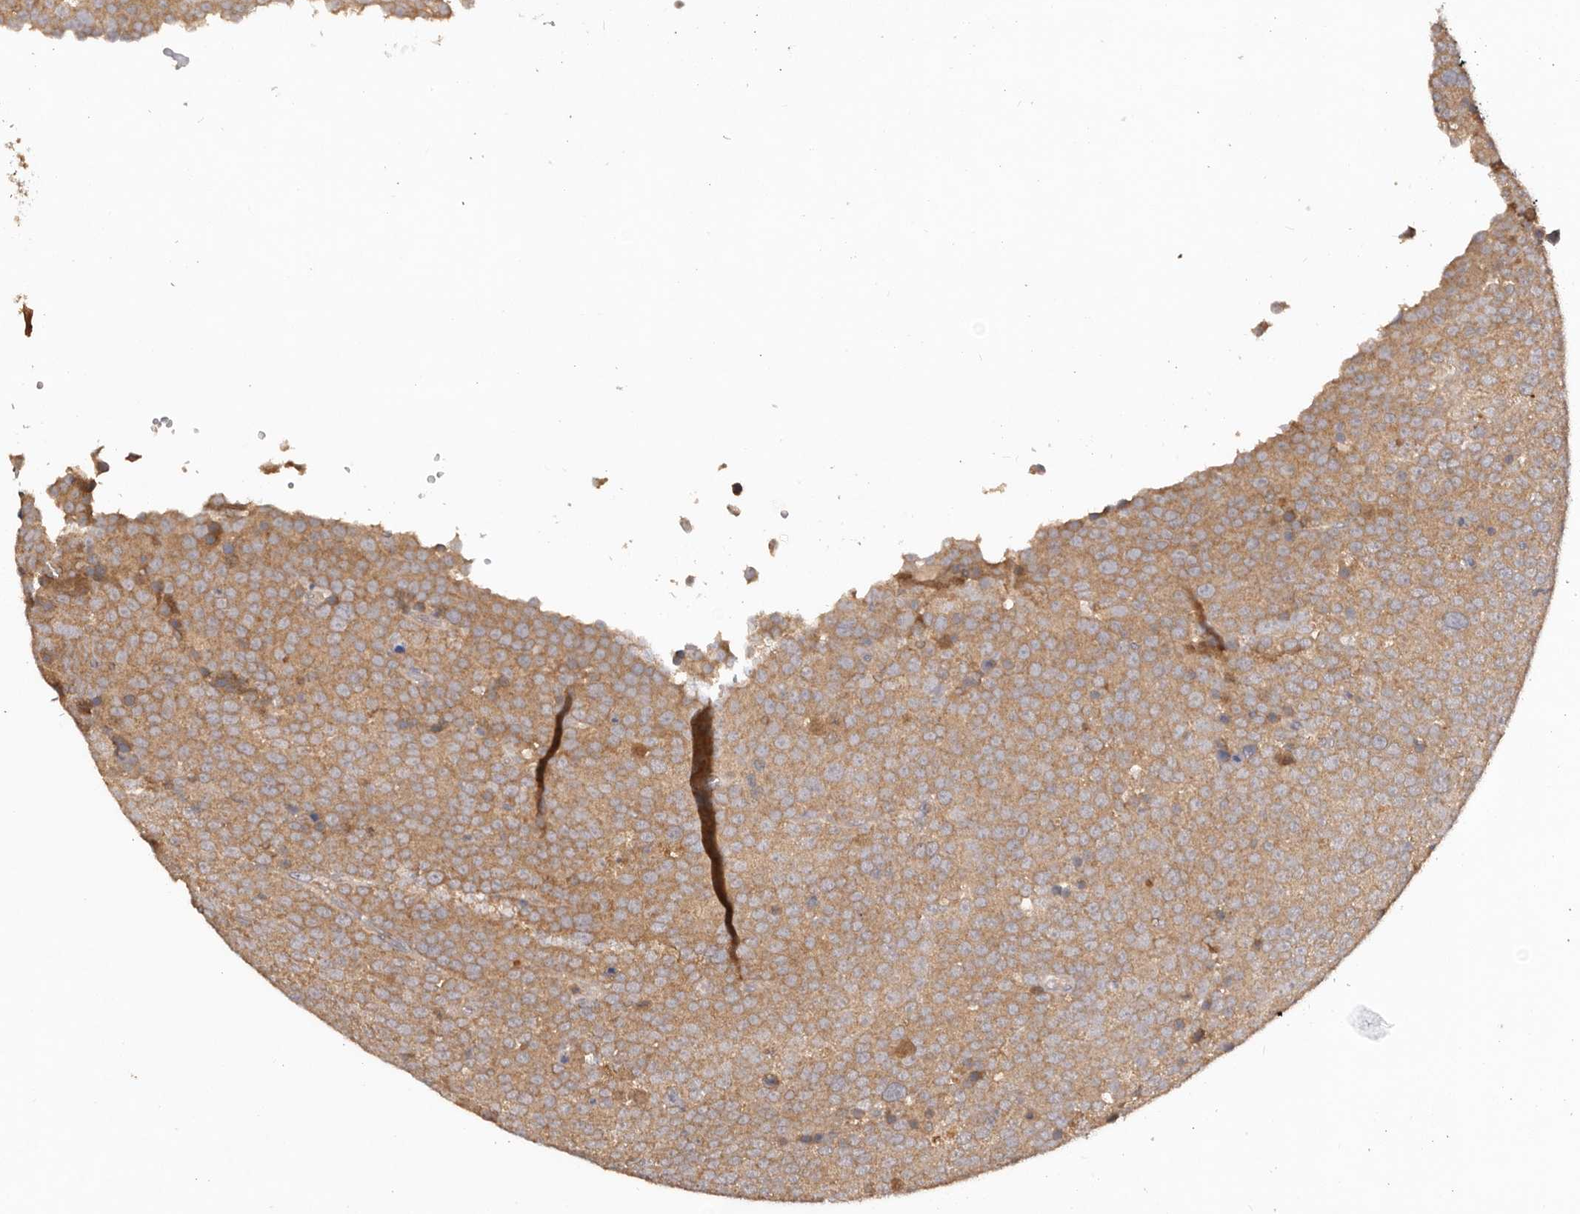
{"staining": {"intensity": "moderate", "quantity": ">75%", "location": "cytoplasmic/membranous"}, "tissue": "testis cancer", "cell_type": "Tumor cells", "image_type": "cancer", "snomed": [{"axis": "morphology", "description": "Seminoma, NOS"}, {"axis": "topography", "description": "Testis"}], "caption": "This micrograph exhibits testis cancer (seminoma) stained with immunohistochemistry (IHC) to label a protein in brown. The cytoplasmic/membranous of tumor cells show moderate positivity for the protein. Nuclei are counter-stained blue.", "gene": "PKIB", "patient": {"sex": "male", "age": 71}}